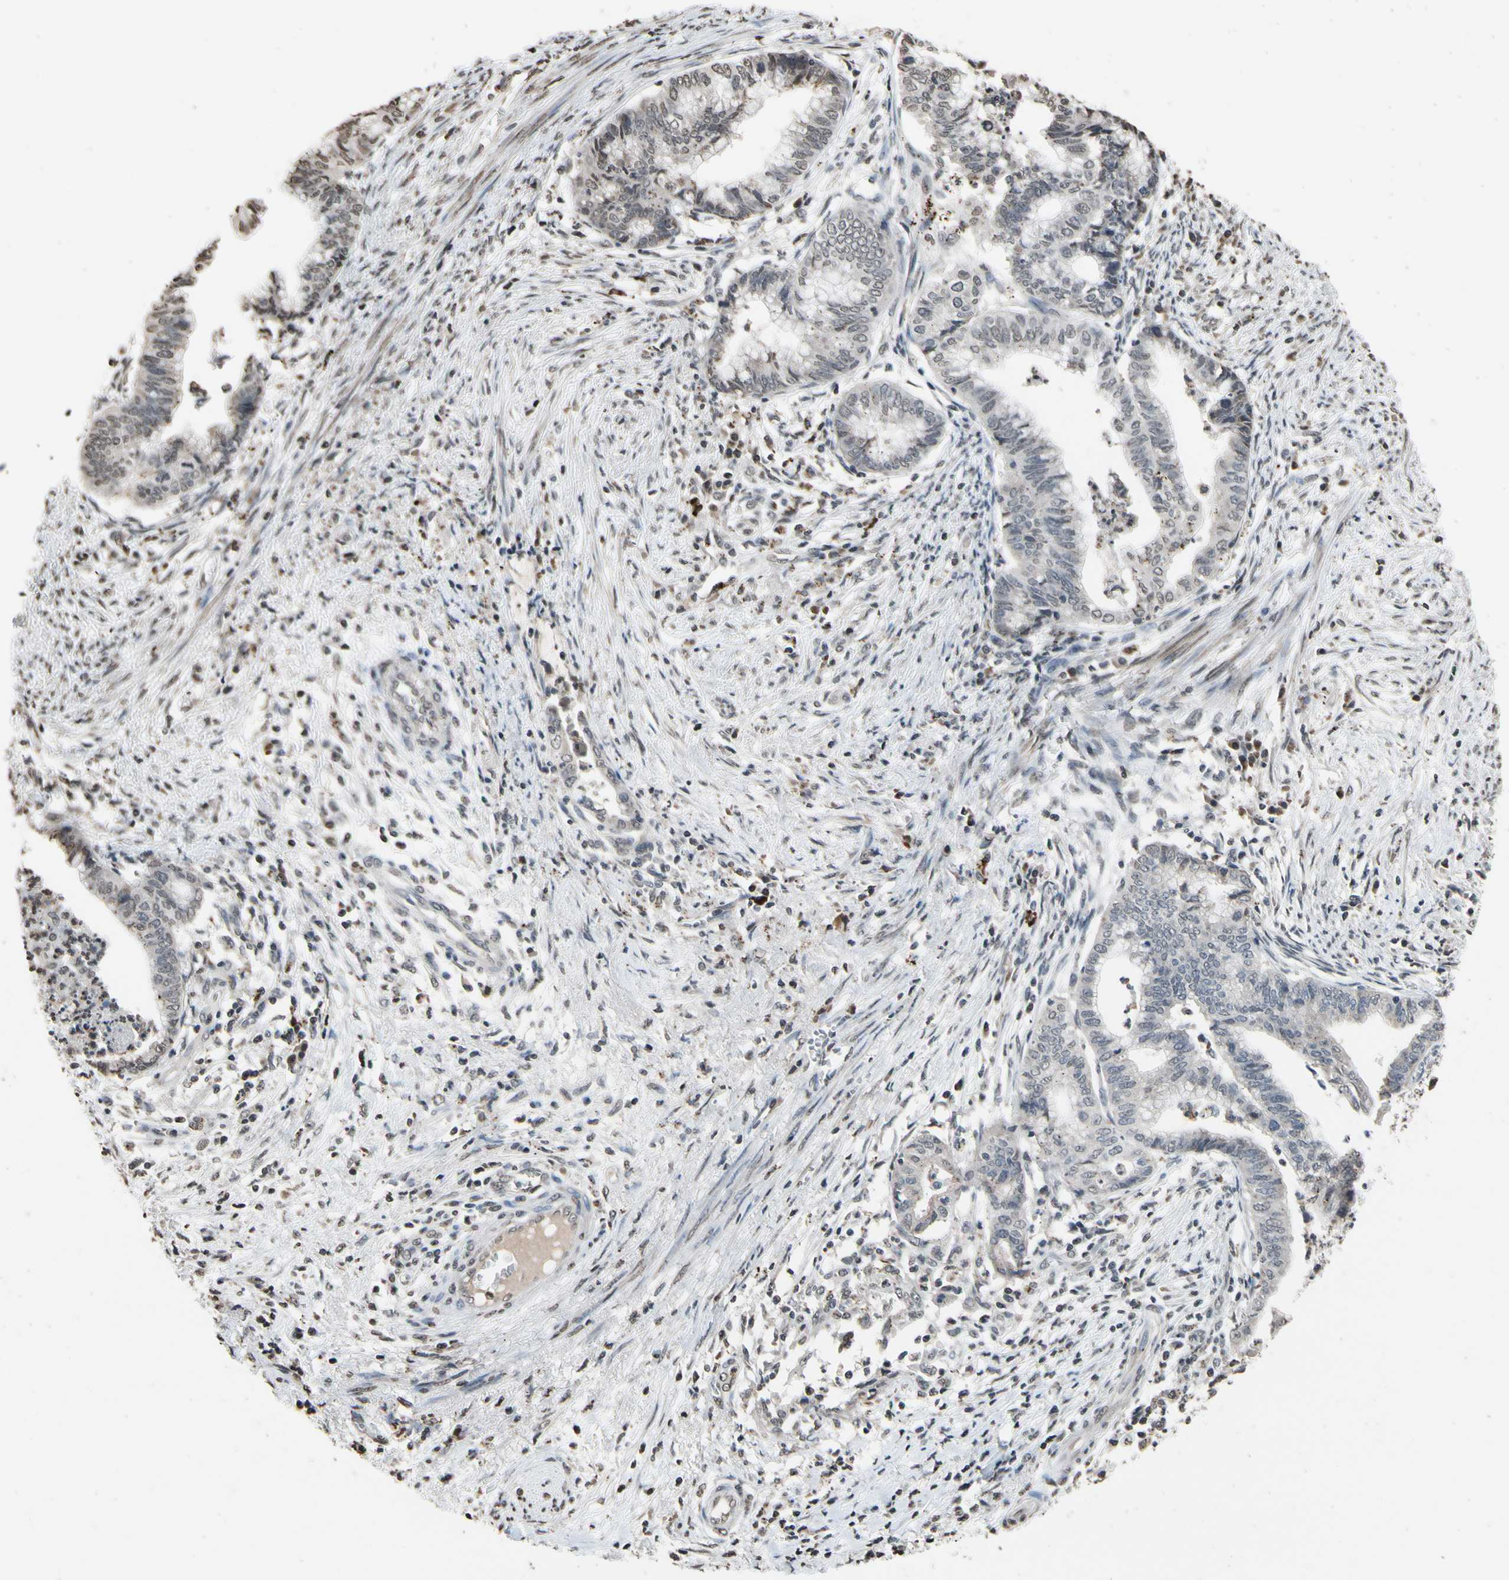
{"staining": {"intensity": "negative", "quantity": "none", "location": "none"}, "tissue": "endometrial cancer", "cell_type": "Tumor cells", "image_type": "cancer", "snomed": [{"axis": "morphology", "description": "Necrosis, NOS"}, {"axis": "morphology", "description": "Adenocarcinoma, NOS"}, {"axis": "topography", "description": "Endometrium"}], "caption": "A micrograph of human endometrial adenocarcinoma is negative for staining in tumor cells. The staining is performed using DAB (3,3'-diaminobenzidine) brown chromogen with nuclei counter-stained in using hematoxylin.", "gene": "HIPK2", "patient": {"sex": "female", "age": 79}}